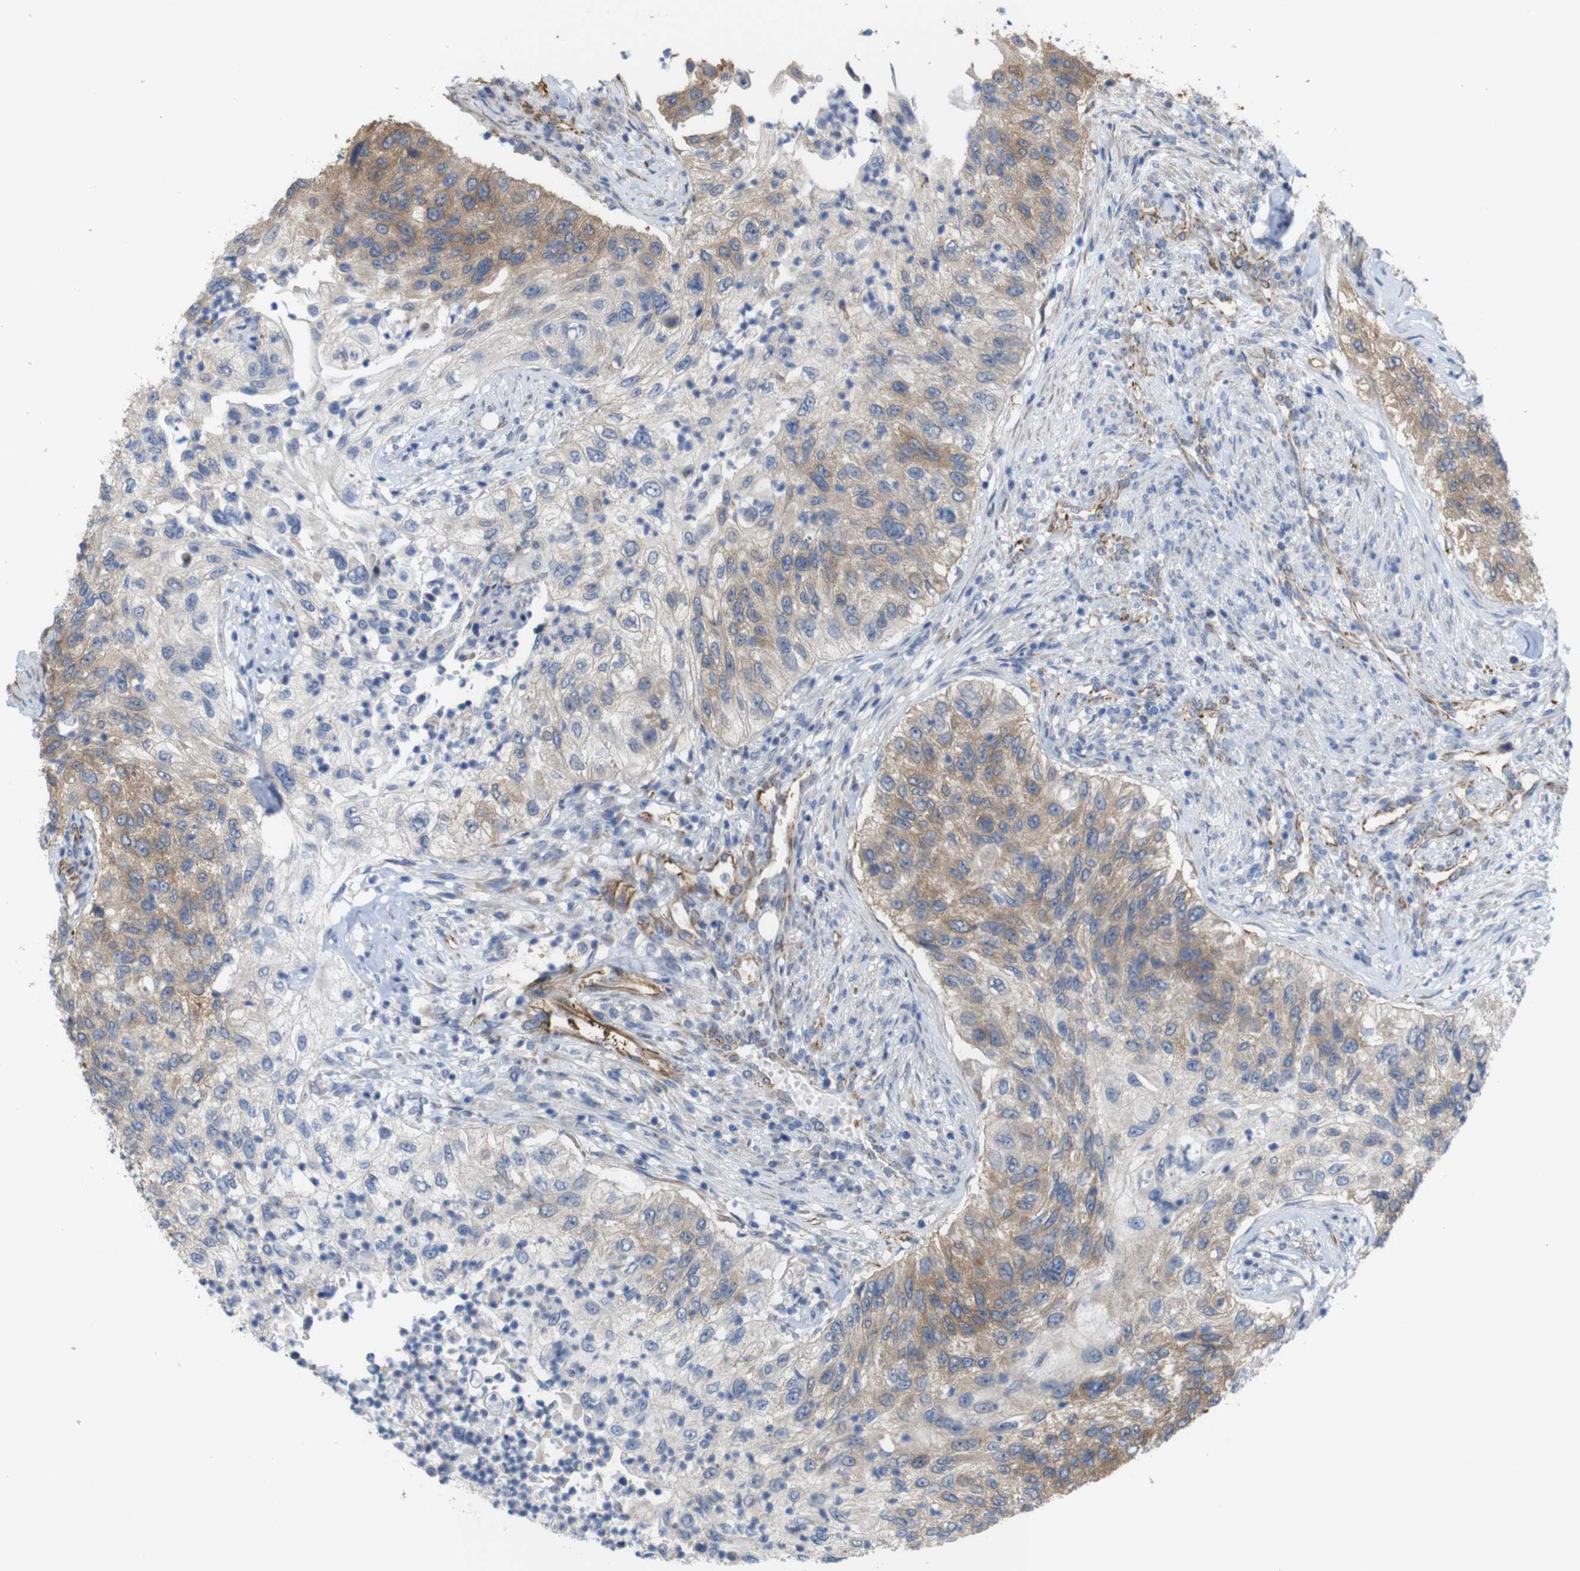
{"staining": {"intensity": "weak", "quantity": "25%-75%", "location": "cytoplasmic/membranous"}, "tissue": "urothelial cancer", "cell_type": "Tumor cells", "image_type": "cancer", "snomed": [{"axis": "morphology", "description": "Urothelial carcinoma, High grade"}, {"axis": "topography", "description": "Urinary bladder"}], "caption": "Immunohistochemical staining of urothelial cancer displays low levels of weak cytoplasmic/membranous expression in about 25%-75% of tumor cells.", "gene": "JPH1", "patient": {"sex": "female", "age": 60}}